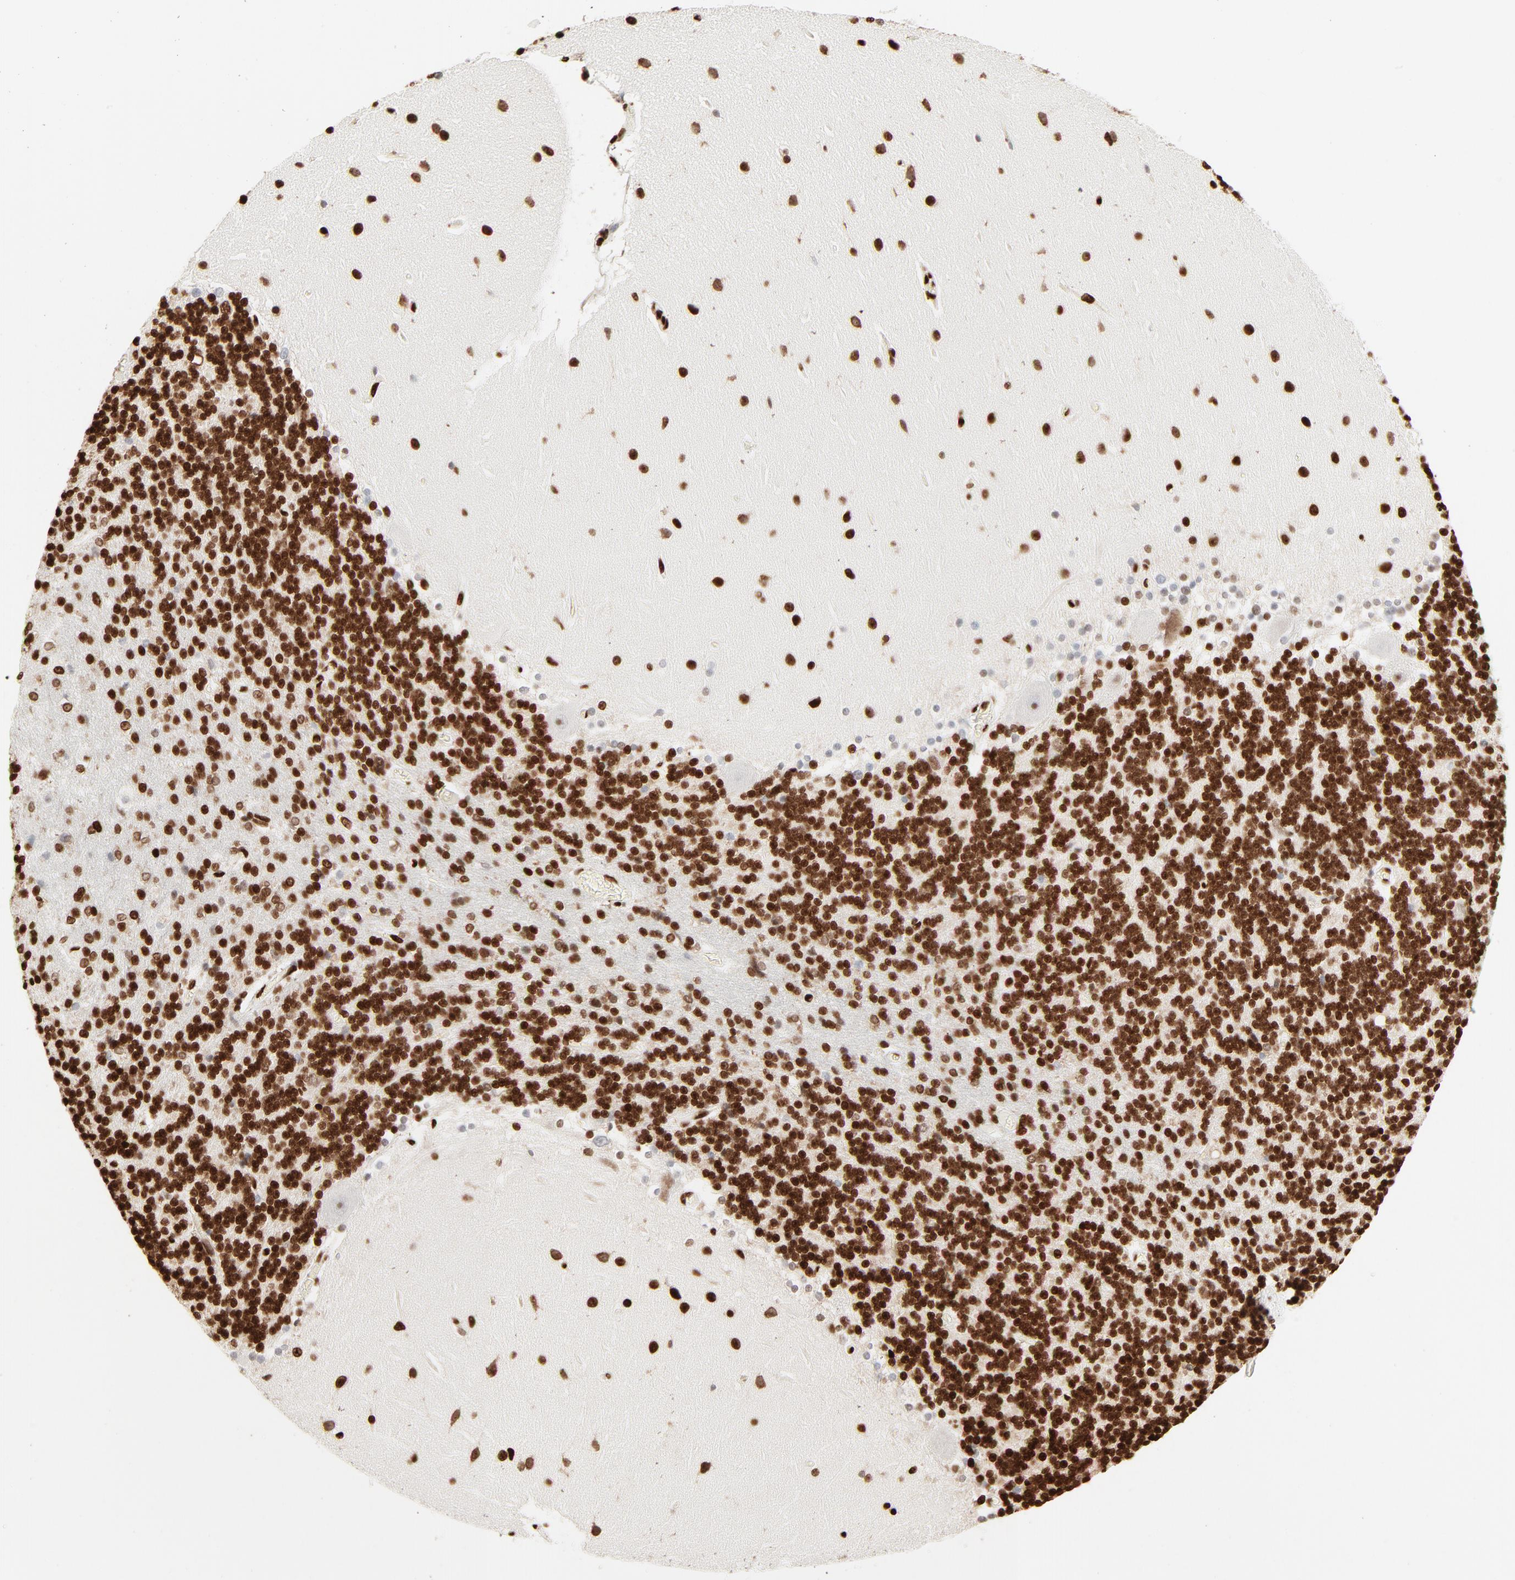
{"staining": {"intensity": "strong", "quantity": ">75%", "location": "nuclear"}, "tissue": "cerebellum", "cell_type": "Cells in granular layer", "image_type": "normal", "snomed": [{"axis": "morphology", "description": "Normal tissue, NOS"}, {"axis": "topography", "description": "Cerebellum"}], "caption": "Protein expression analysis of normal cerebellum exhibits strong nuclear expression in approximately >75% of cells in granular layer. The staining is performed using DAB brown chromogen to label protein expression. The nuclei are counter-stained blue using hematoxylin.", "gene": "HMGB1", "patient": {"sex": "female", "age": 54}}